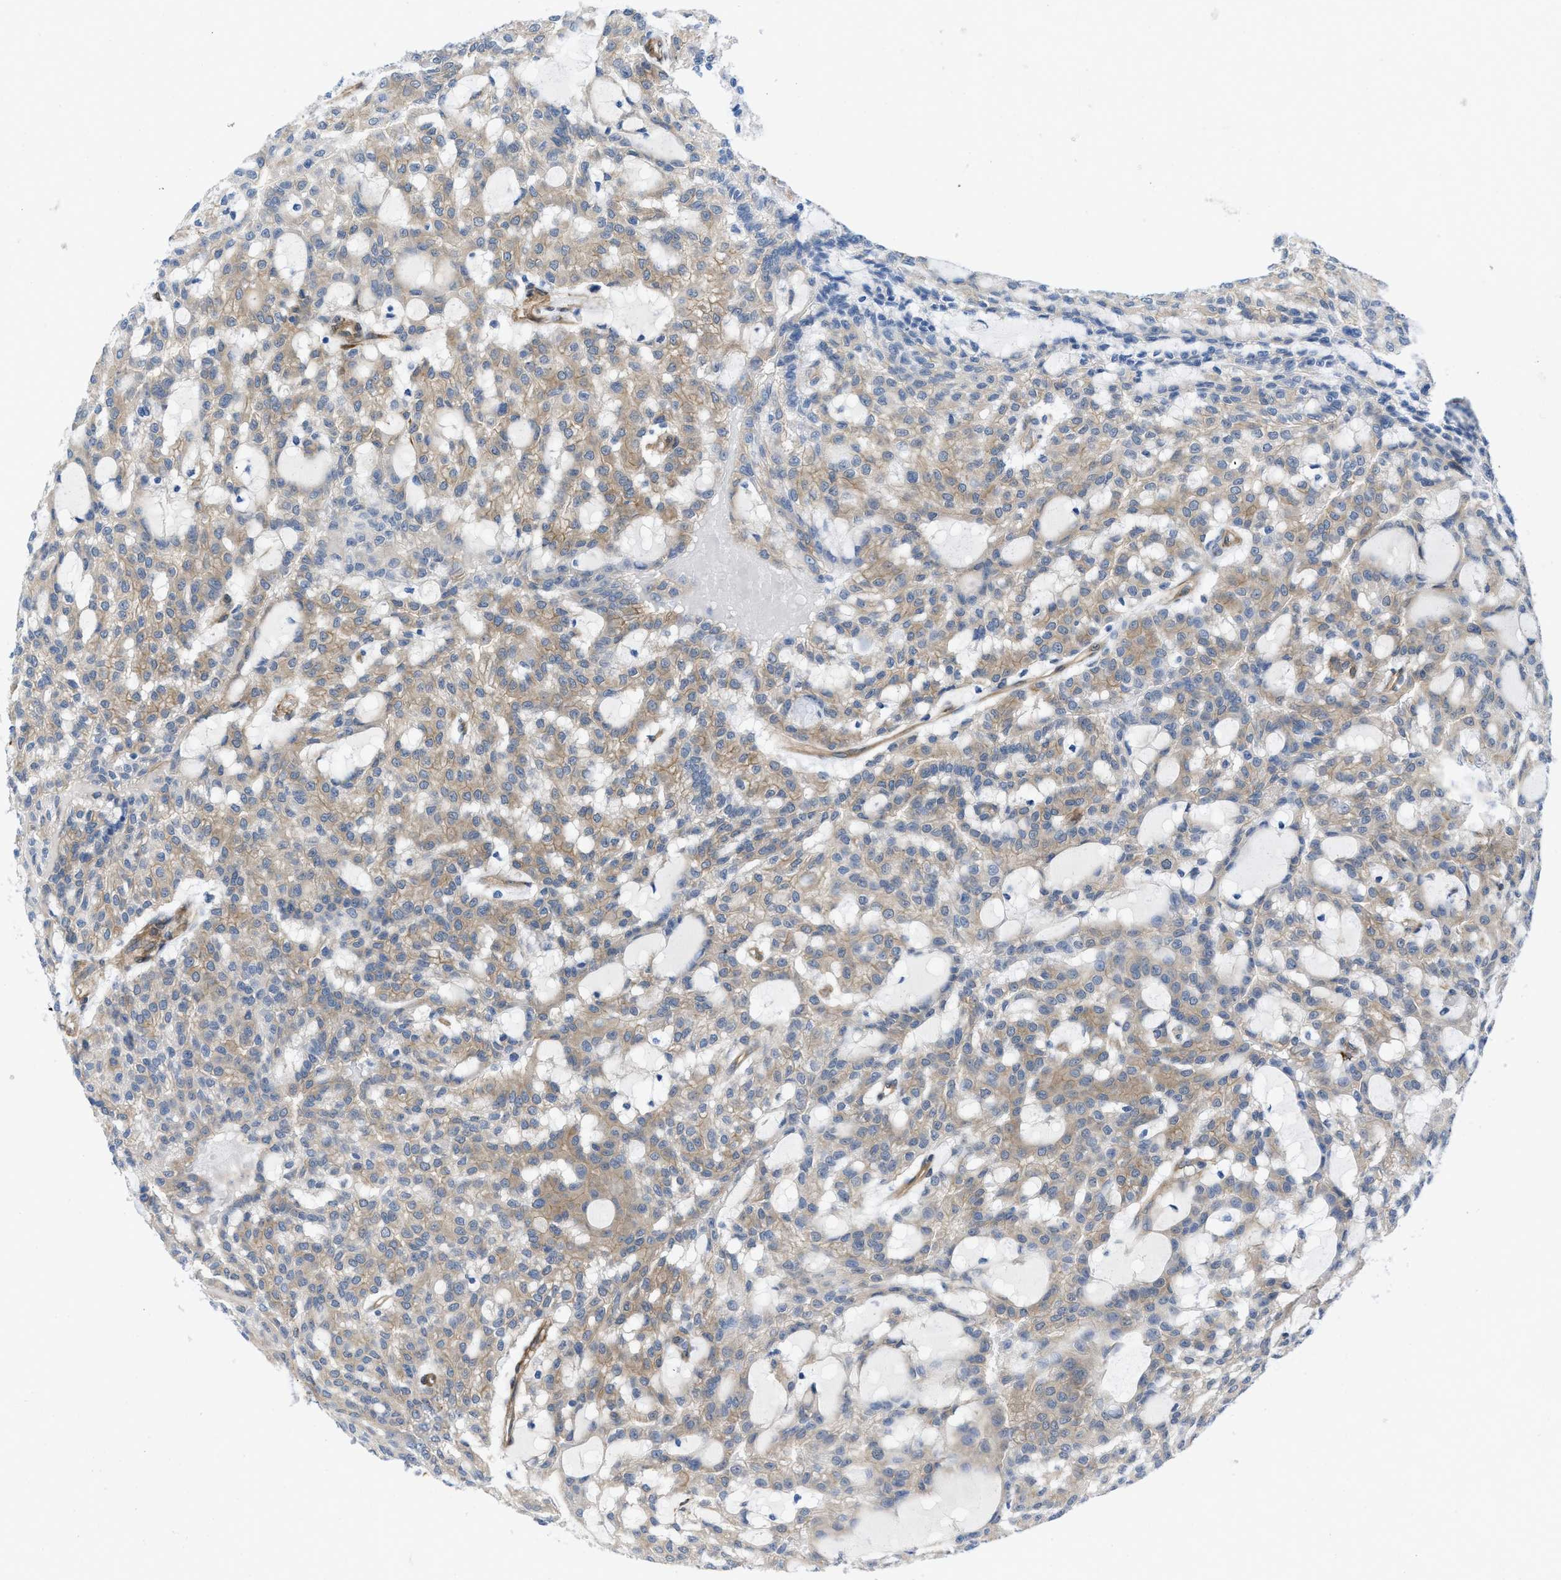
{"staining": {"intensity": "weak", "quantity": ">75%", "location": "cytoplasmic/membranous"}, "tissue": "renal cancer", "cell_type": "Tumor cells", "image_type": "cancer", "snomed": [{"axis": "morphology", "description": "Adenocarcinoma, NOS"}, {"axis": "topography", "description": "Kidney"}], "caption": "Brown immunohistochemical staining in human renal adenocarcinoma shows weak cytoplasmic/membranous staining in about >75% of tumor cells. The staining was performed using DAB, with brown indicating positive protein expression. Nuclei are stained blue with hematoxylin.", "gene": "PDLIM5", "patient": {"sex": "male", "age": 63}}